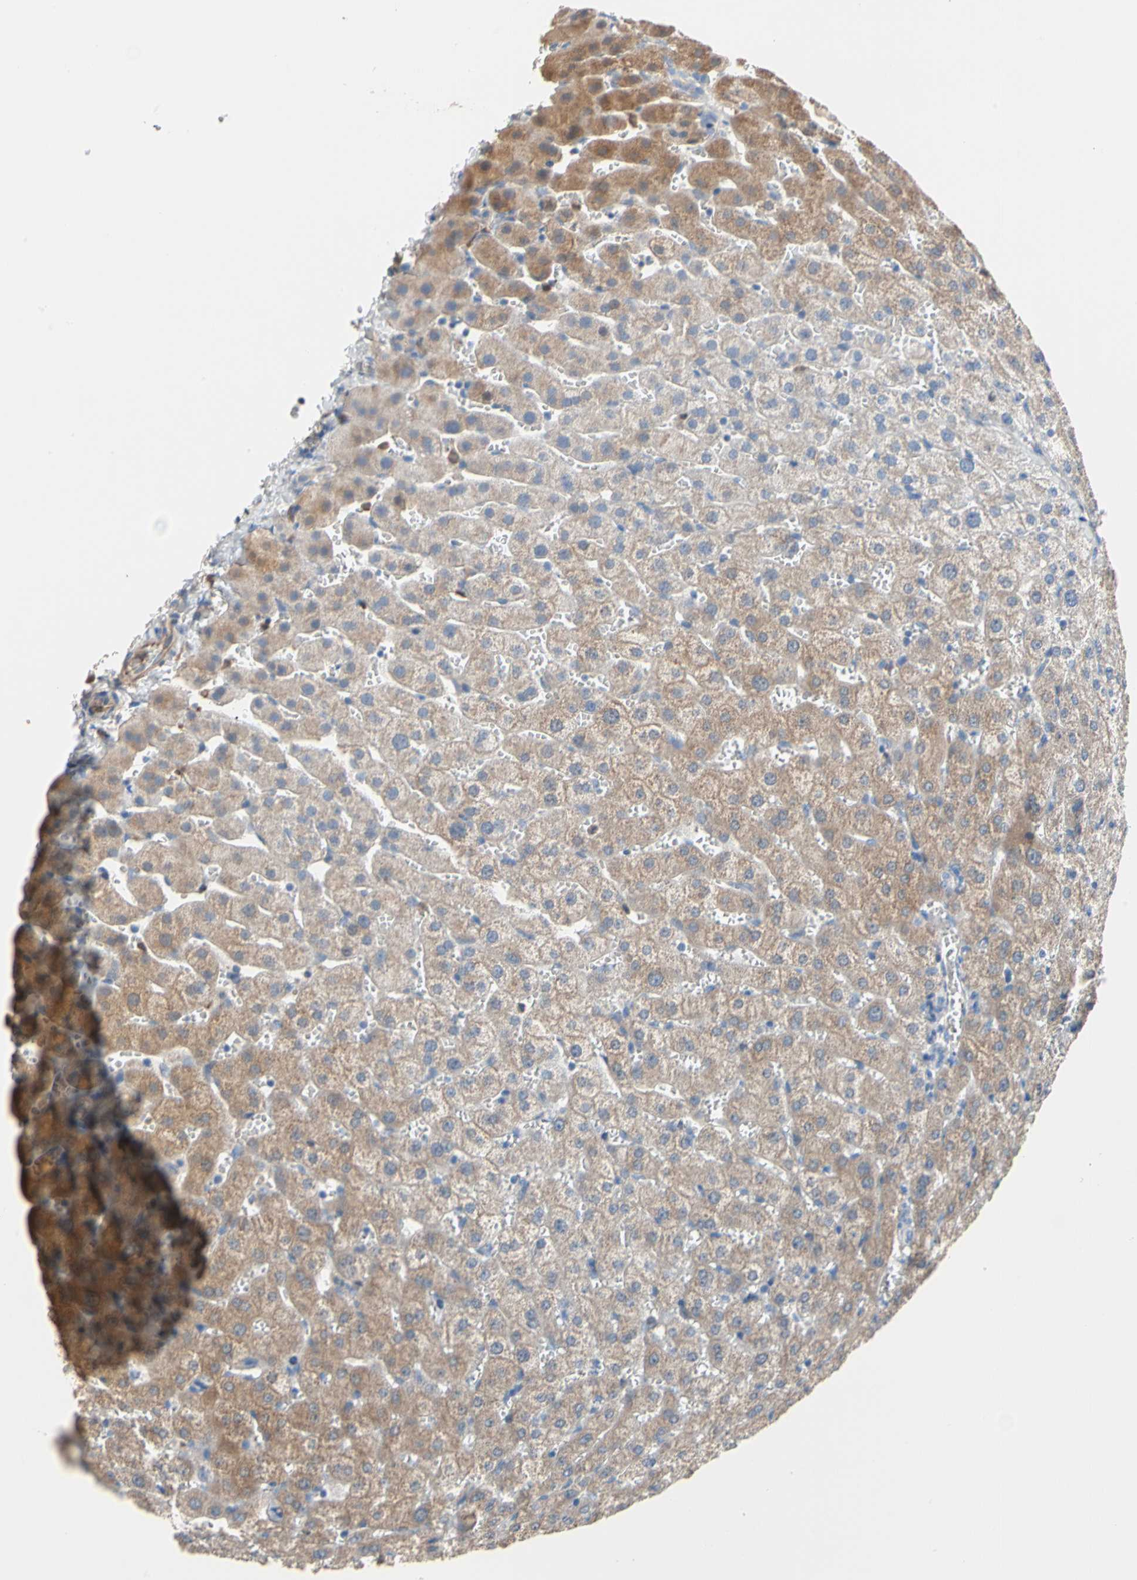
{"staining": {"intensity": "negative", "quantity": "none", "location": "none"}, "tissue": "liver", "cell_type": "Cholangiocytes", "image_type": "normal", "snomed": [{"axis": "morphology", "description": "Normal tissue, NOS"}, {"axis": "morphology", "description": "Fibrosis, NOS"}, {"axis": "topography", "description": "Liver"}], "caption": "Immunohistochemical staining of unremarkable liver shows no significant positivity in cholangiocytes. (DAB (3,3'-diaminobenzidine) IHC visualized using brightfield microscopy, high magnification).", "gene": "BBOX1", "patient": {"sex": "female", "age": 29}}